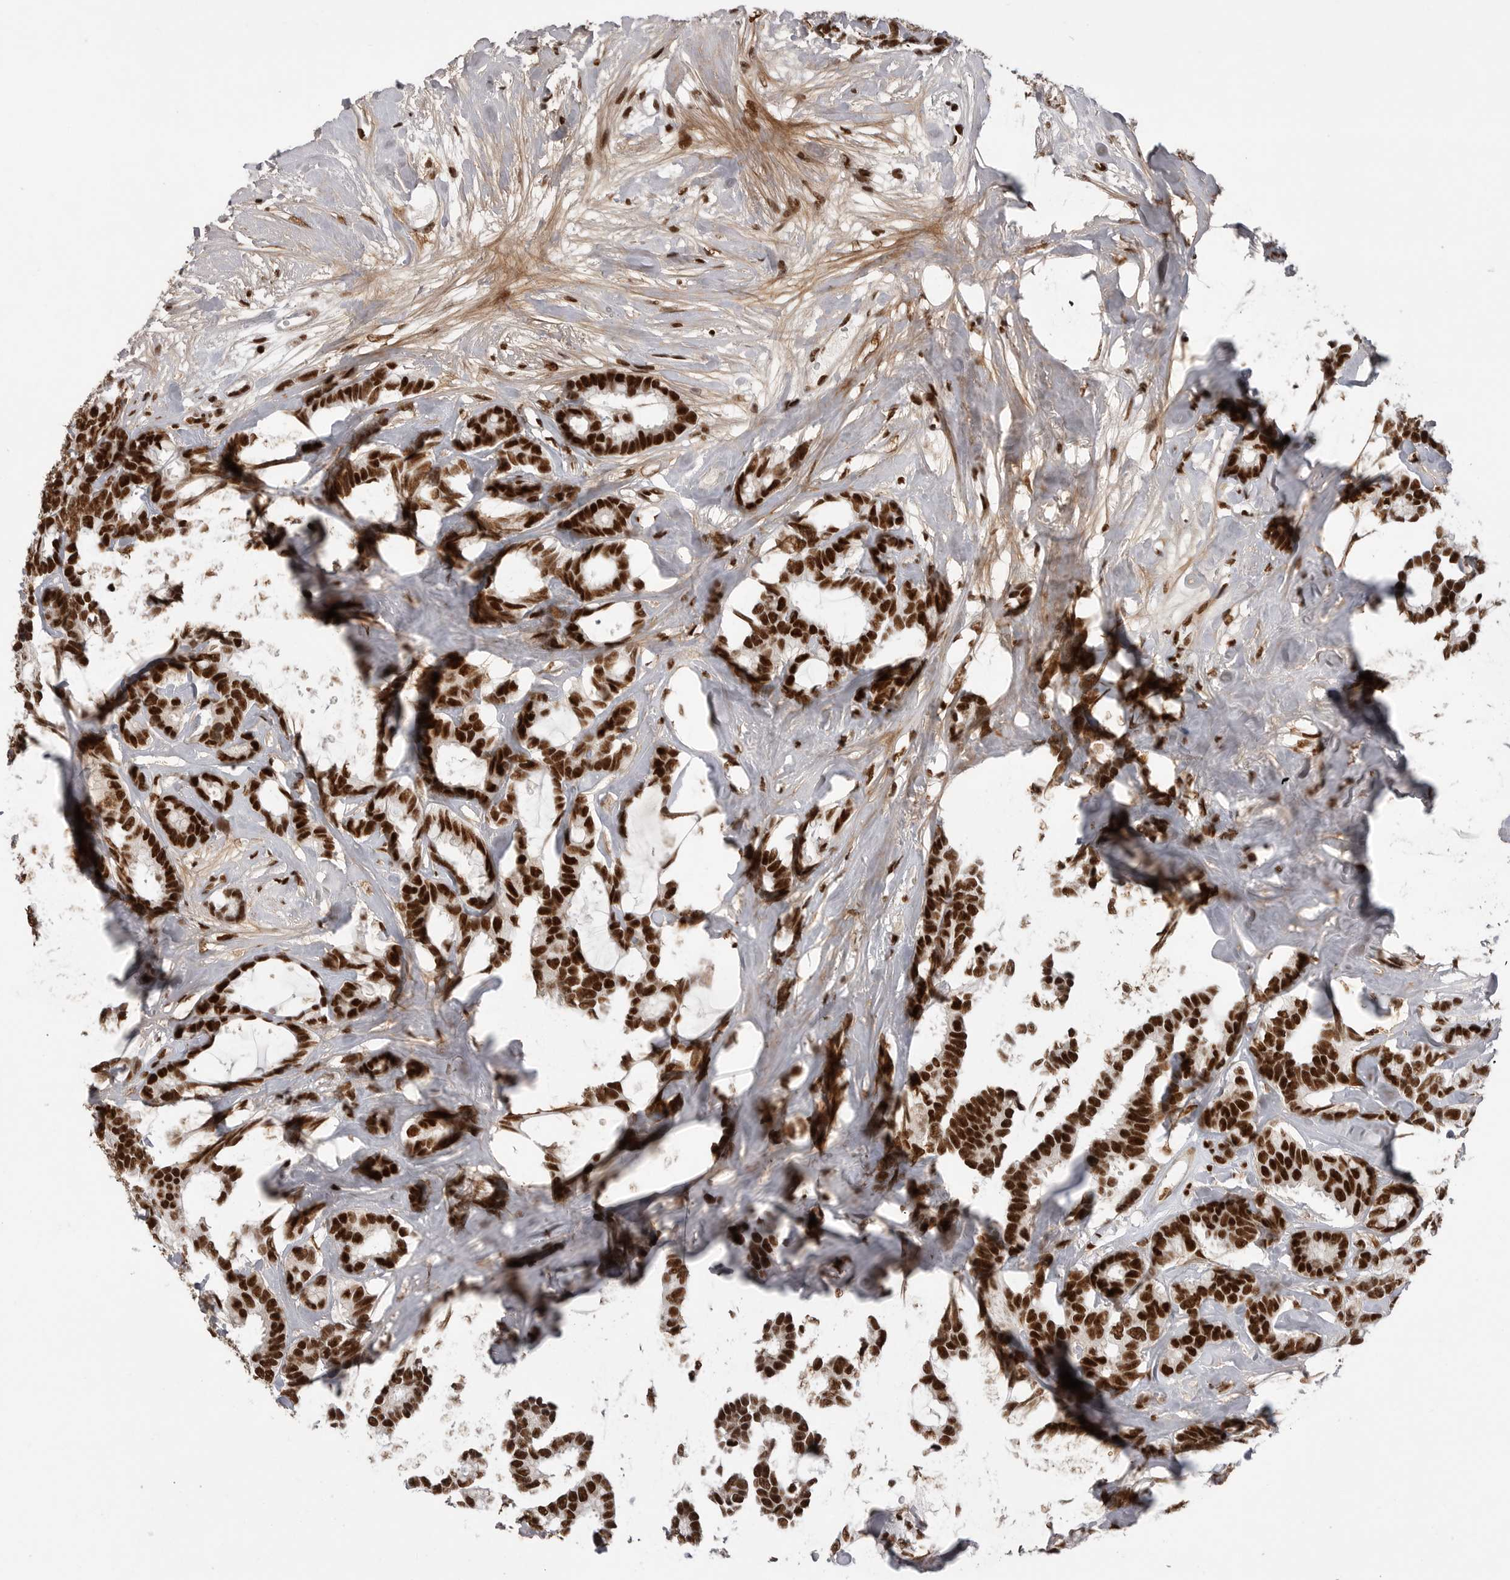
{"staining": {"intensity": "strong", "quantity": ">75%", "location": "nuclear"}, "tissue": "breast cancer", "cell_type": "Tumor cells", "image_type": "cancer", "snomed": [{"axis": "morphology", "description": "Duct carcinoma"}, {"axis": "topography", "description": "Breast"}], "caption": "The micrograph reveals a brown stain indicating the presence of a protein in the nuclear of tumor cells in breast cancer.", "gene": "PPP1R8", "patient": {"sex": "female", "age": 87}}